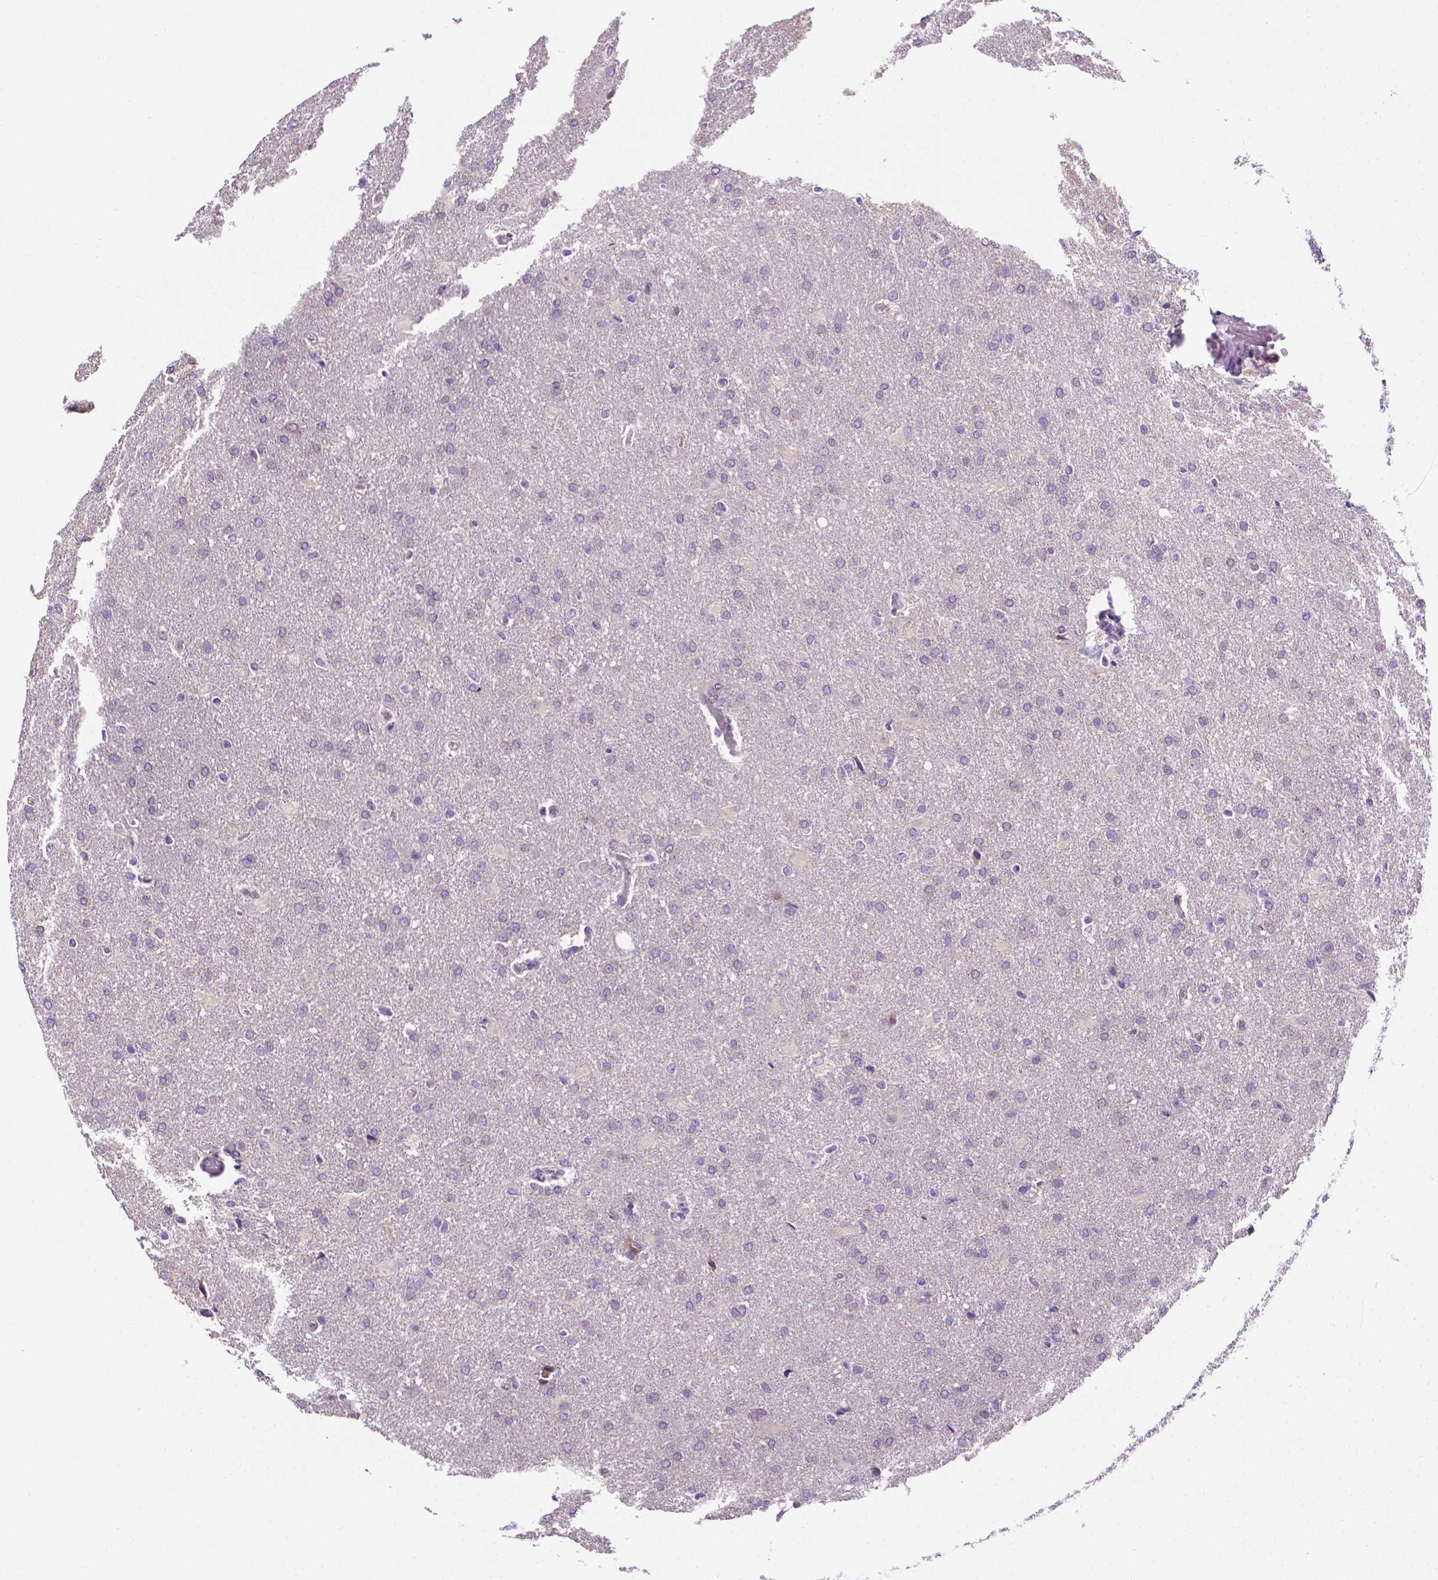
{"staining": {"intensity": "negative", "quantity": "none", "location": "none"}, "tissue": "glioma", "cell_type": "Tumor cells", "image_type": "cancer", "snomed": [{"axis": "morphology", "description": "Glioma, malignant, High grade"}, {"axis": "topography", "description": "Brain"}], "caption": "IHC of malignant glioma (high-grade) reveals no staining in tumor cells.", "gene": "FASN", "patient": {"sex": "male", "age": 68}}